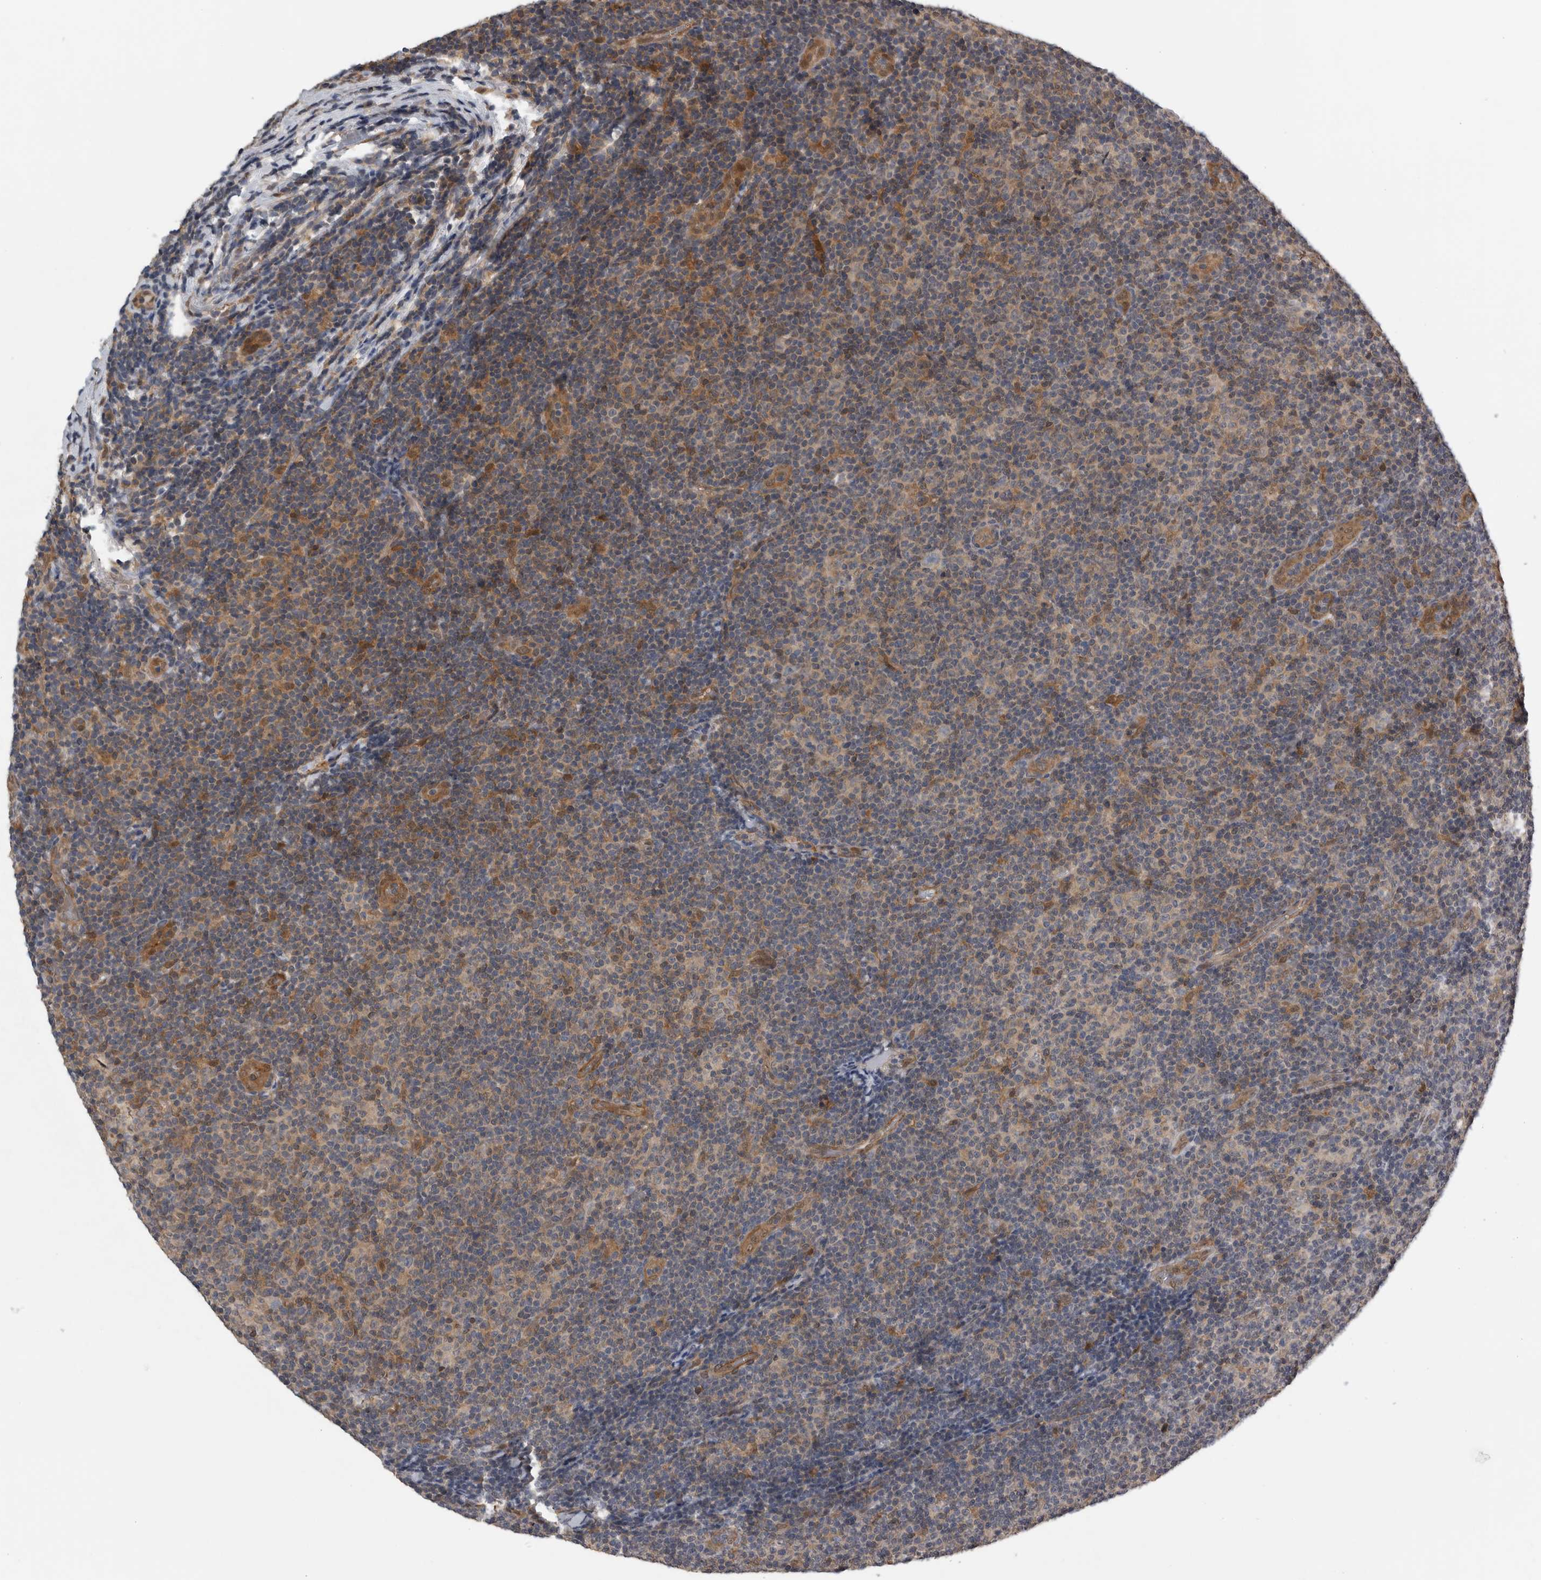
{"staining": {"intensity": "weak", "quantity": "<25%", "location": "cytoplasmic/membranous,nuclear"}, "tissue": "lymphoma", "cell_type": "Tumor cells", "image_type": "cancer", "snomed": [{"axis": "morphology", "description": "Malignant lymphoma, non-Hodgkin's type, Low grade"}, {"axis": "topography", "description": "Lymph node"}], "caption": "The photomicrograph demonstrates no significant expression in tumor cells of lymphoma. The staining is performed using DAB (3,3'-diaminobenzidine) brown chromogen with nuclei counter-stained in using hematoxylin.", "gene": "NAPRT", "patient": {"sex": "male", "age": 83}}